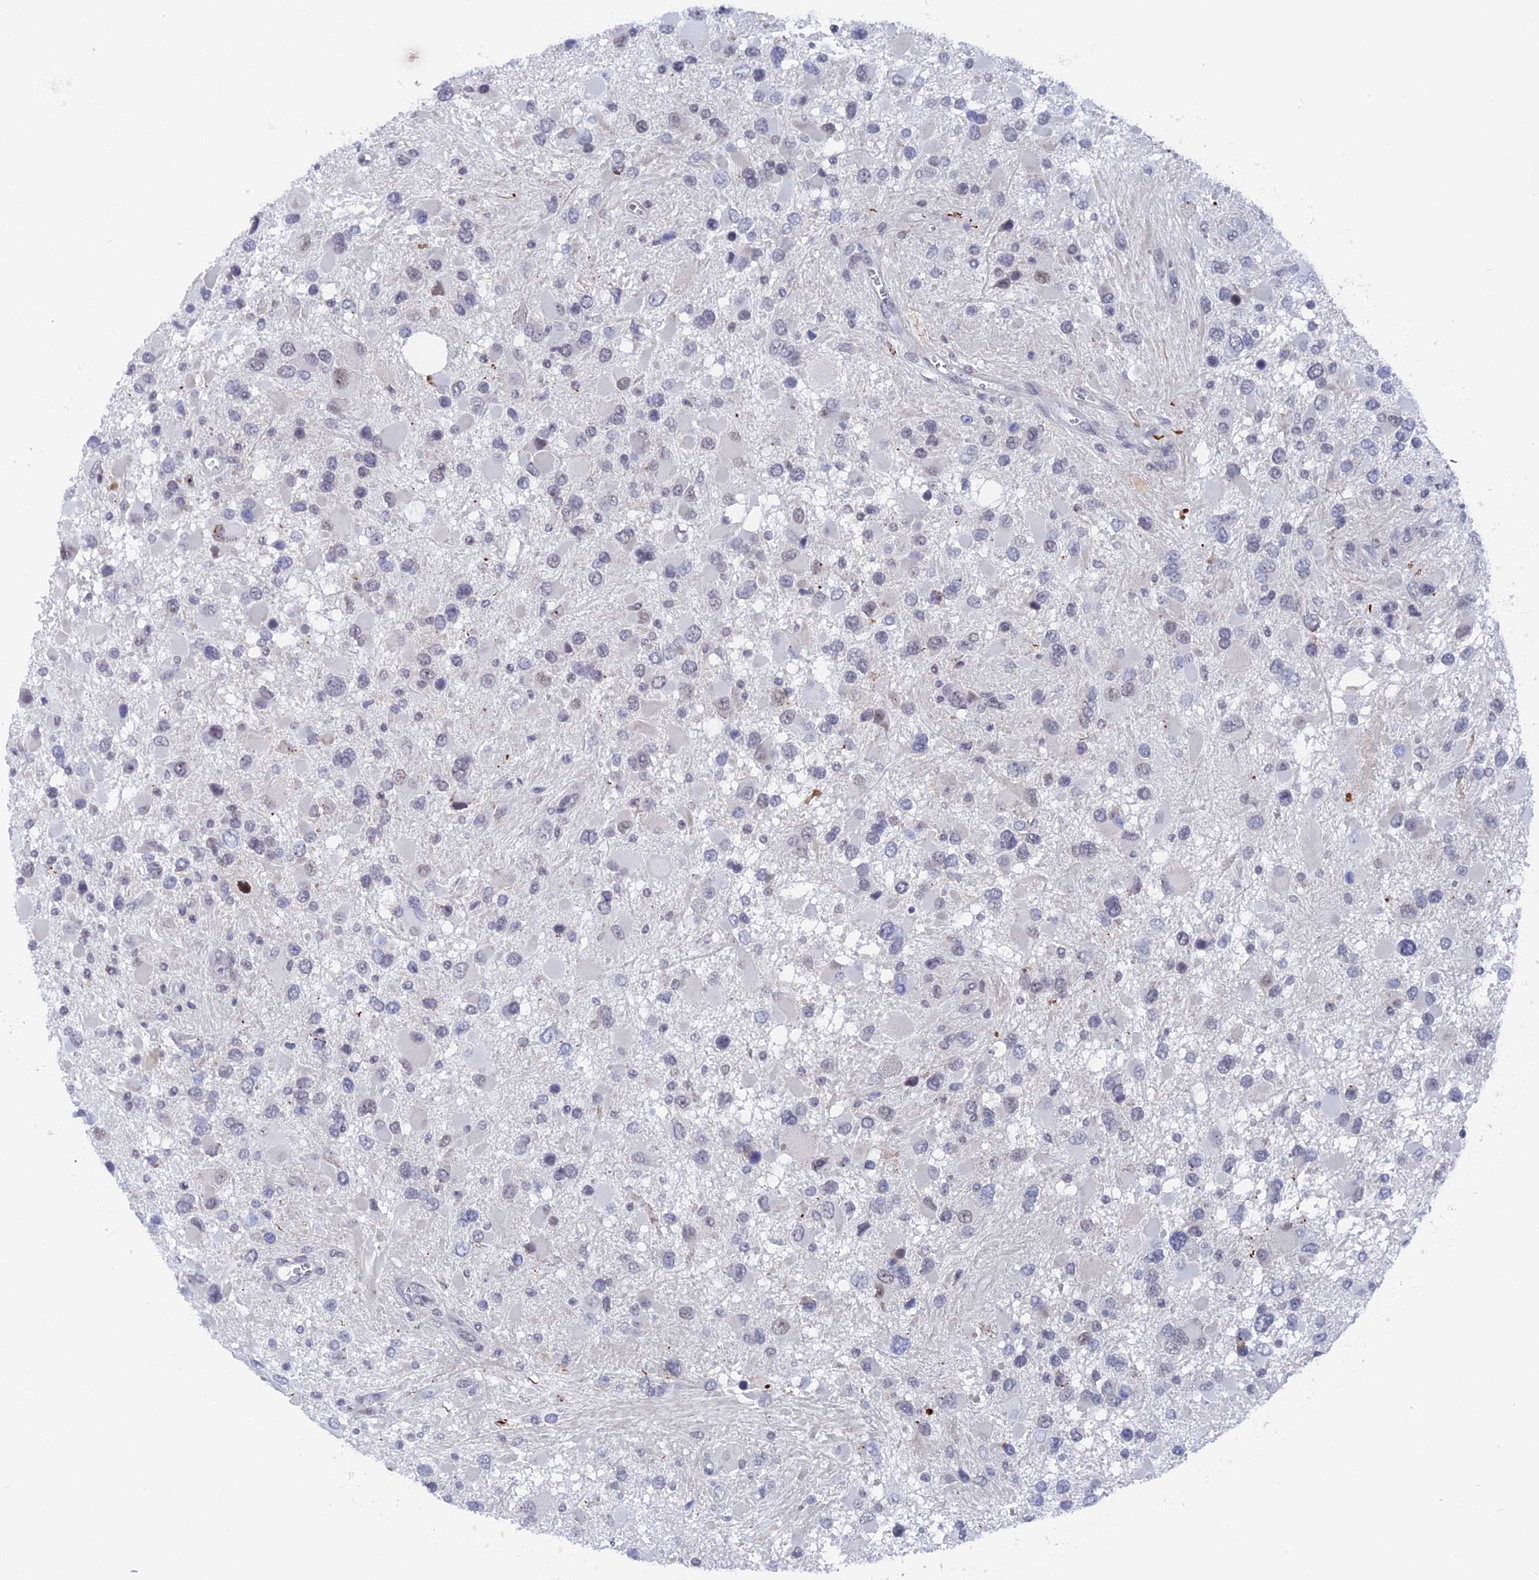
{"staining": {"intensity": "negative", "quantity": "none", "location": "none"}, "tissue": "glioma", "cell_type": "Tumor cells", "image_type": "cancer", "snomed": [{"axis": "morphology", "description": "Glioma, malignant, High grade"}, {"axis": "topography", "description": "Brain"}], "caption": "Immunohistochemistry (IHC) micrograph of human glioma stained for a protein (brown), which displays no positivity in tumor cells. Brightfield microscopy of immunohistochemistry (IHC) stained with DAB (brown) and hematoxylin (blue), captured at high magnification.", "gene": "BRD2", "patient": {"sex": "male", "age": 53}}